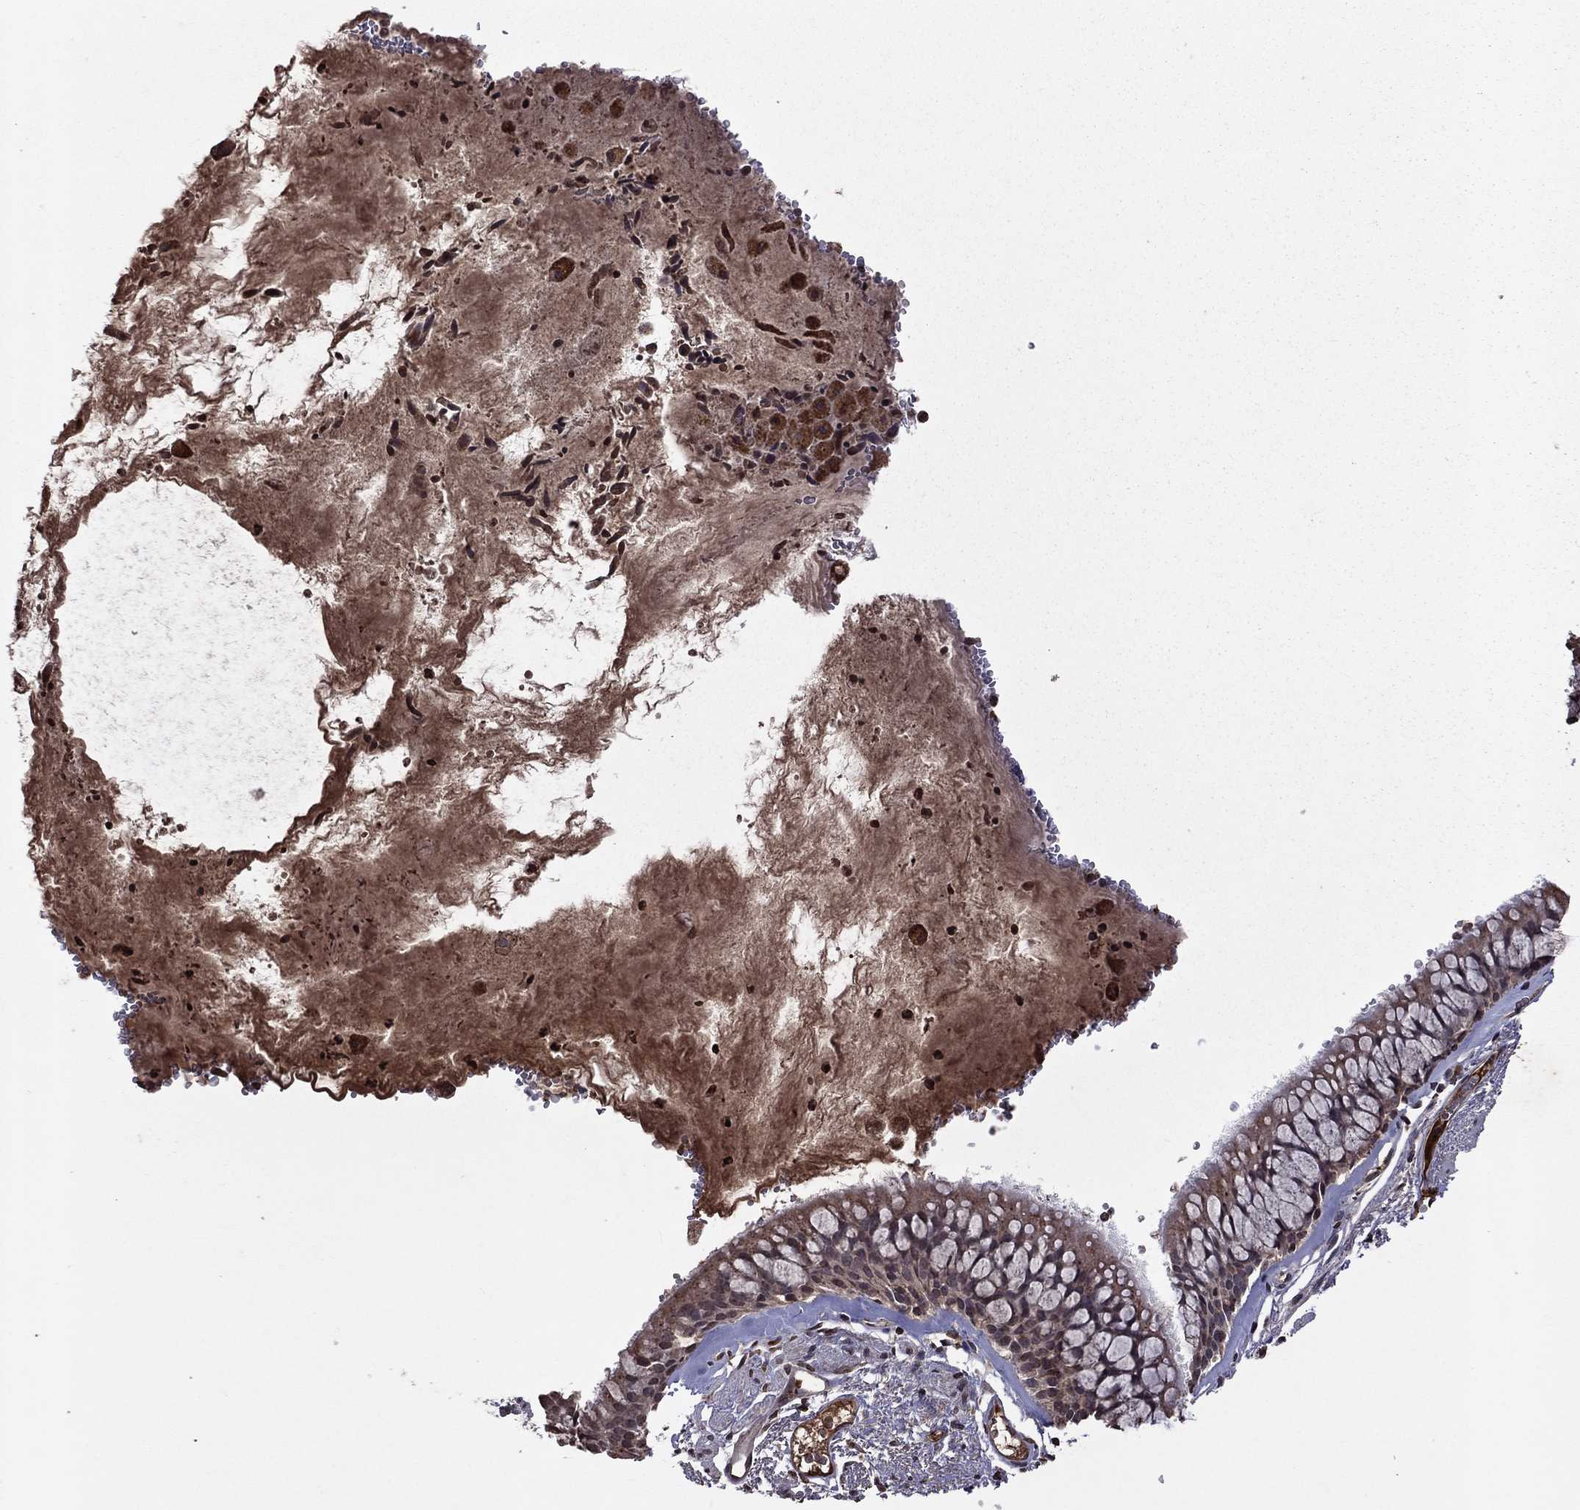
{"staining": {"intensity": "negative", "quantity": "none", "location": "none"}, "tissue": "bronchus", "cell_type": "Respiratory epithelial cells", "image_type": "normal", "snomed": [{"axis": "morphology", "description": "Normal tissue, NOS"}, {"axis": "topography", "description": "Bronchus"}, {"axis": "topography", "description": "Lung"}], "caption": "Respiratory epithelial cells are negative for protein expression in benign human bronchus. Nuclei are stained in blue.", "gene": "NLGN1", "patient": {"sex": "female", "age": 57}}